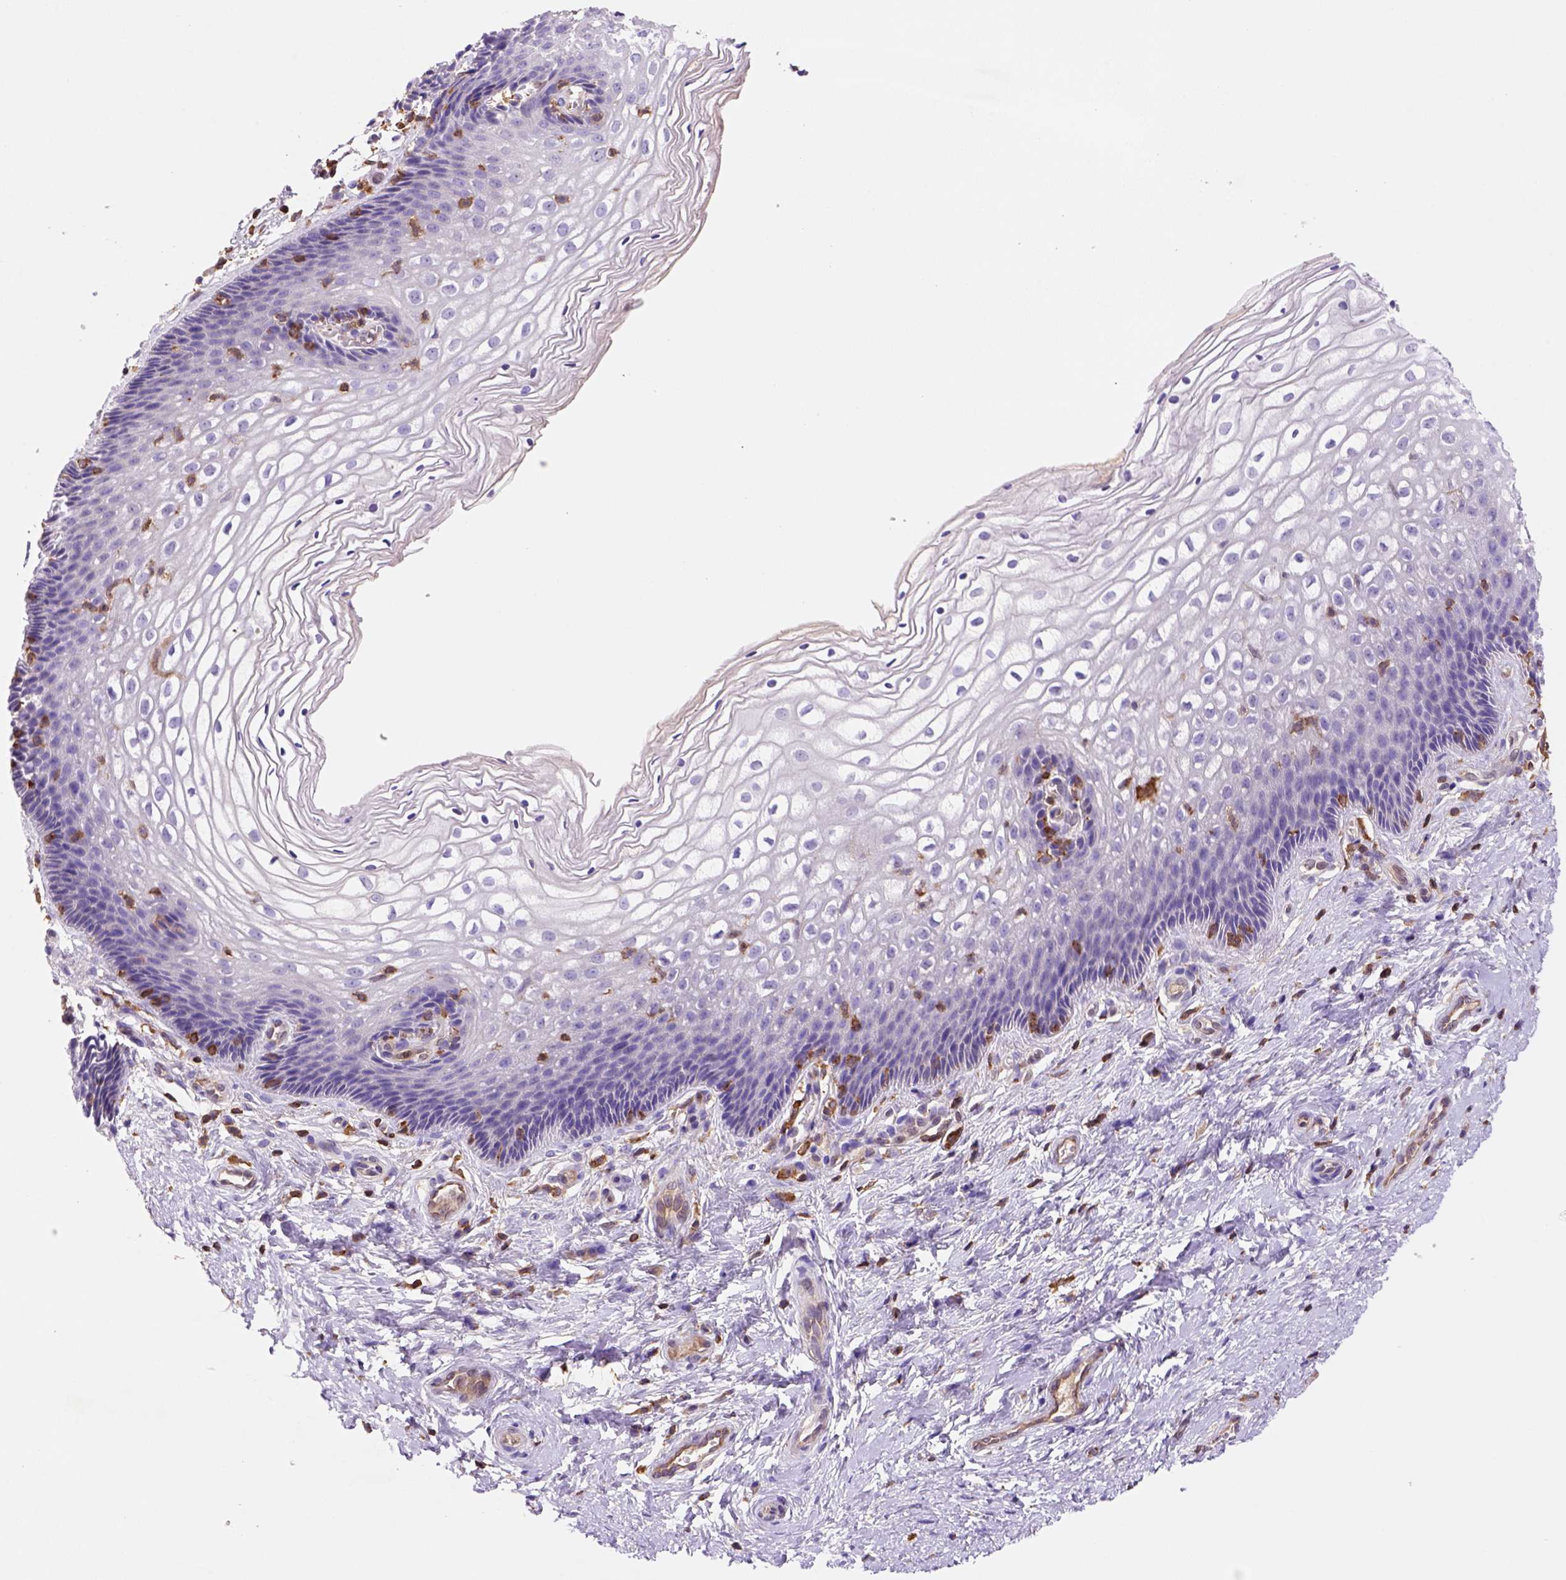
{"staining": {"intensity": "negative", "quantity": "none", "location": "none"}, "tissue": "cervix", "cell_type": "Glandular cells", "image_type": "normal", "snomed": [{"axis": "morphology", "description": "Normal tissue, NOS"}, {"axis": "topography", "description": "Cervix"}], "caption": "Immunohistochemistry of normal human cervix shows no staining in glandular cells. Nuclei are stained in blue.", "gene": "INPP5D", "patient": {"sex": "female", "age": 34}}